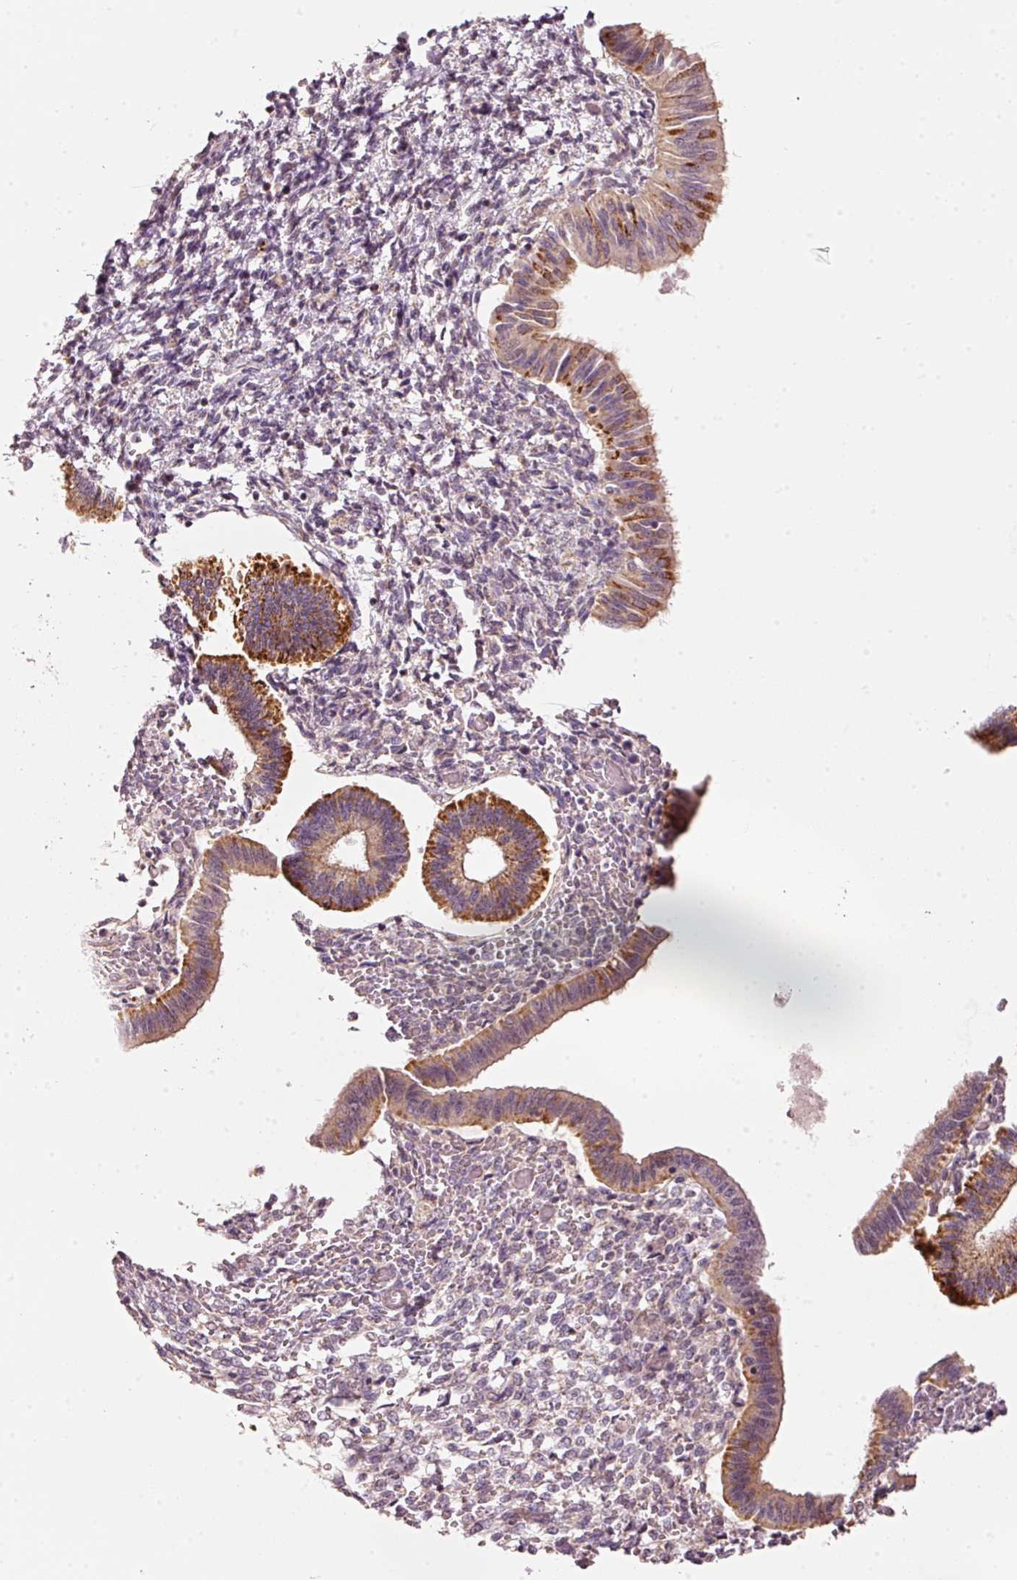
{"staining": {"intensity": "weak", "quantity": "25%-75%", "location": "cytoplasmic/membranous"}, "tissue": "endometrium", "cell_type": "Cells in endometrial stroma", "image_type": "normal", "snomed": [{"axis": "morphology", "description": "Normal tissue, NOS"}, {"axis": "topography", "description": "Endometrium"}], "caption": "Immunohistochemistry (IHC) histopathology image of unremarkable human endometrium stained for a protein (brown), which demonstrates low levels of weak cytoplasmic/membranous positivity in approximately 25%-75% of cells in endometrial stroma.", "gene": "ARHGAP22", "patient": {"sex": "female", "age": 25}}